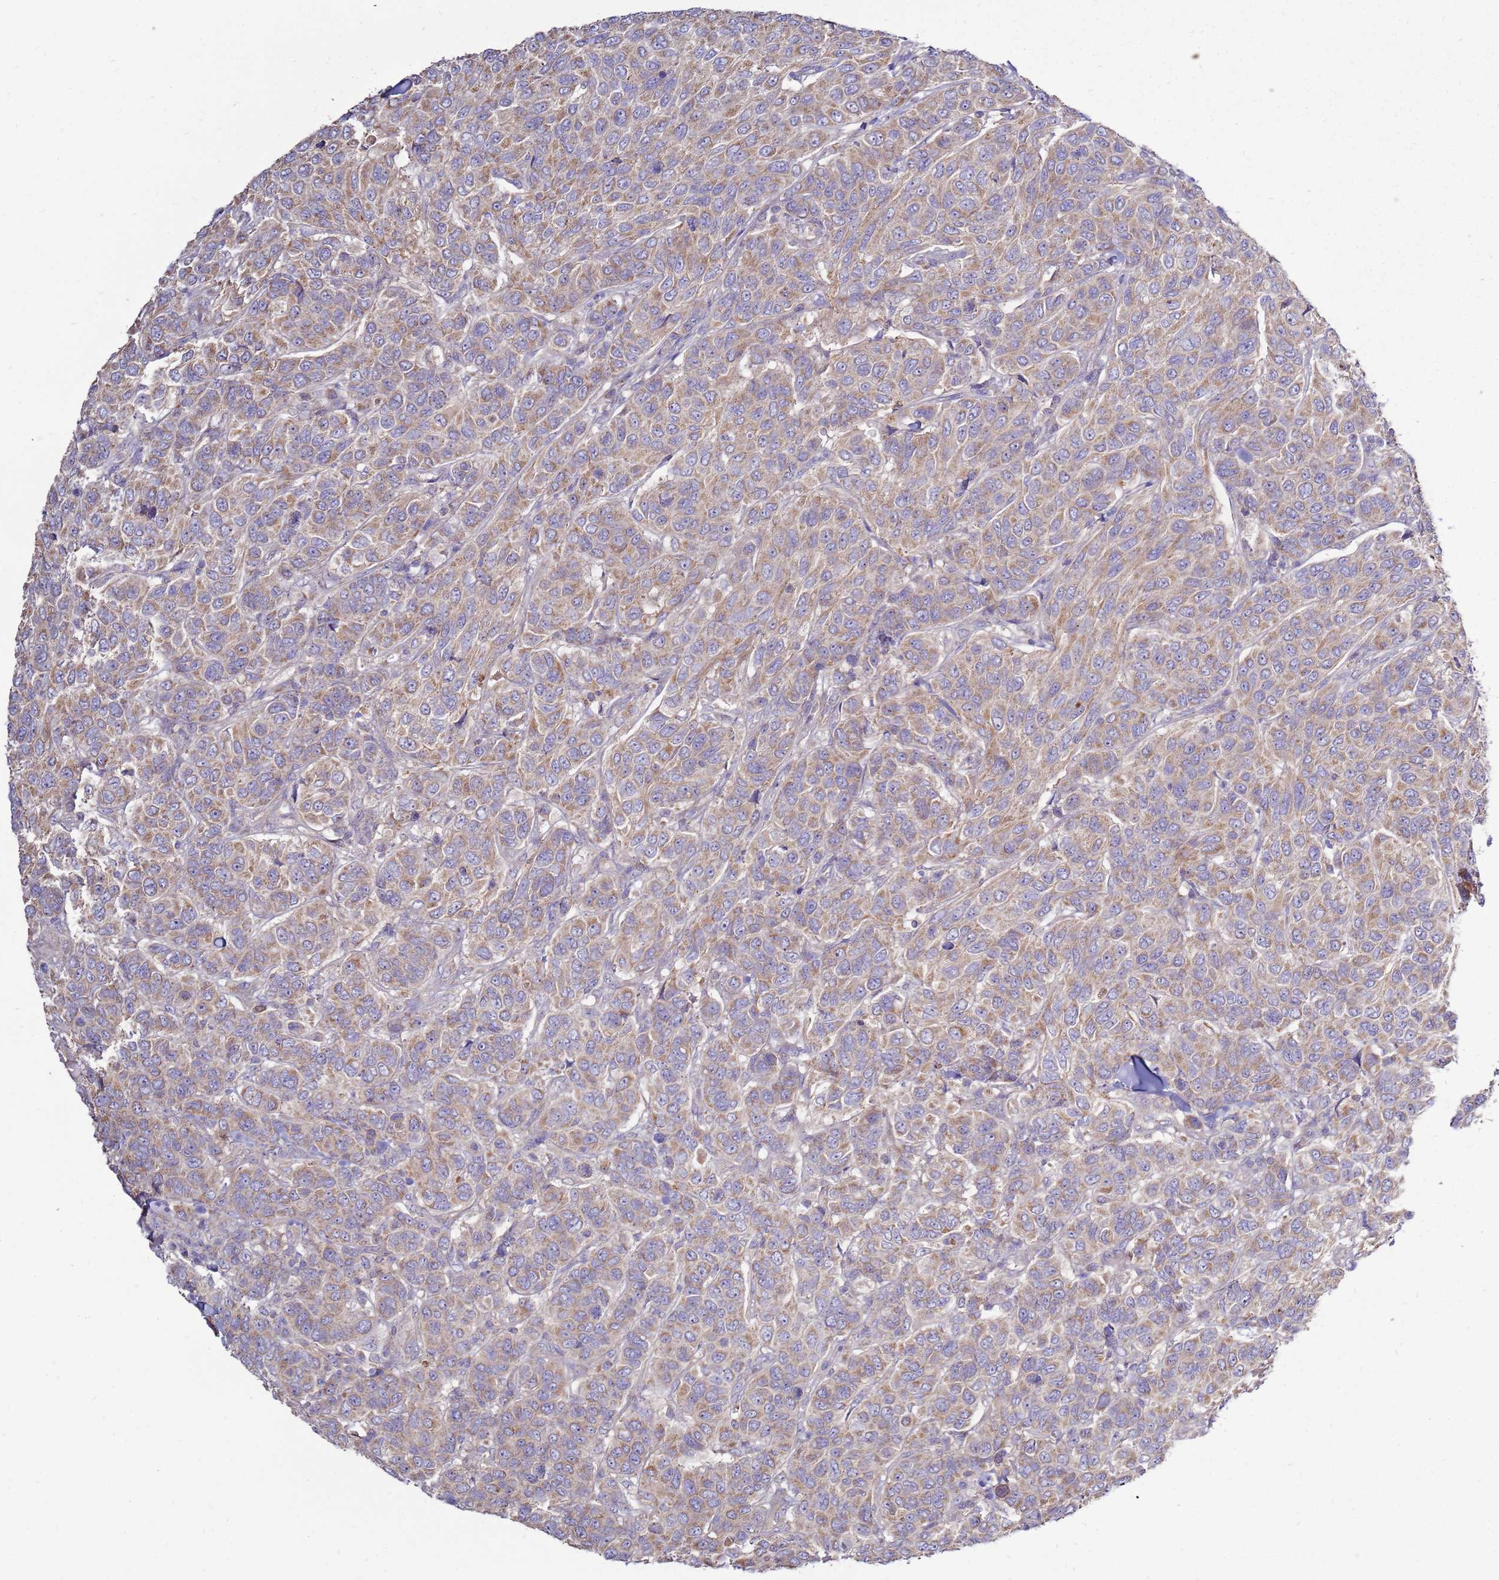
{"staining": {"intensity": "weak", "quantity": "25%-75%", "location": "cytoplasmic/membranous"}, "tissue": "breast cancer", "cell_type": "Tumor cells", "image_type": "cancer", "snomed": [{"axis": "morphology", "description": "Duct carcinoma"}, {"axis": "topography", "description": "Breast"}], "caption": "An immunohistochemistry micrograph of tumor tissue is shown. Protein staining in brown shows weak cytoplasmic/membranous positivity in breast cancer (intraductal carcinoma) within tumor cells. (IHC, brightfield microscopy, high magnification).", "gene": "TRAPPC4", "patient": {"sex": "female", "age": 55}}